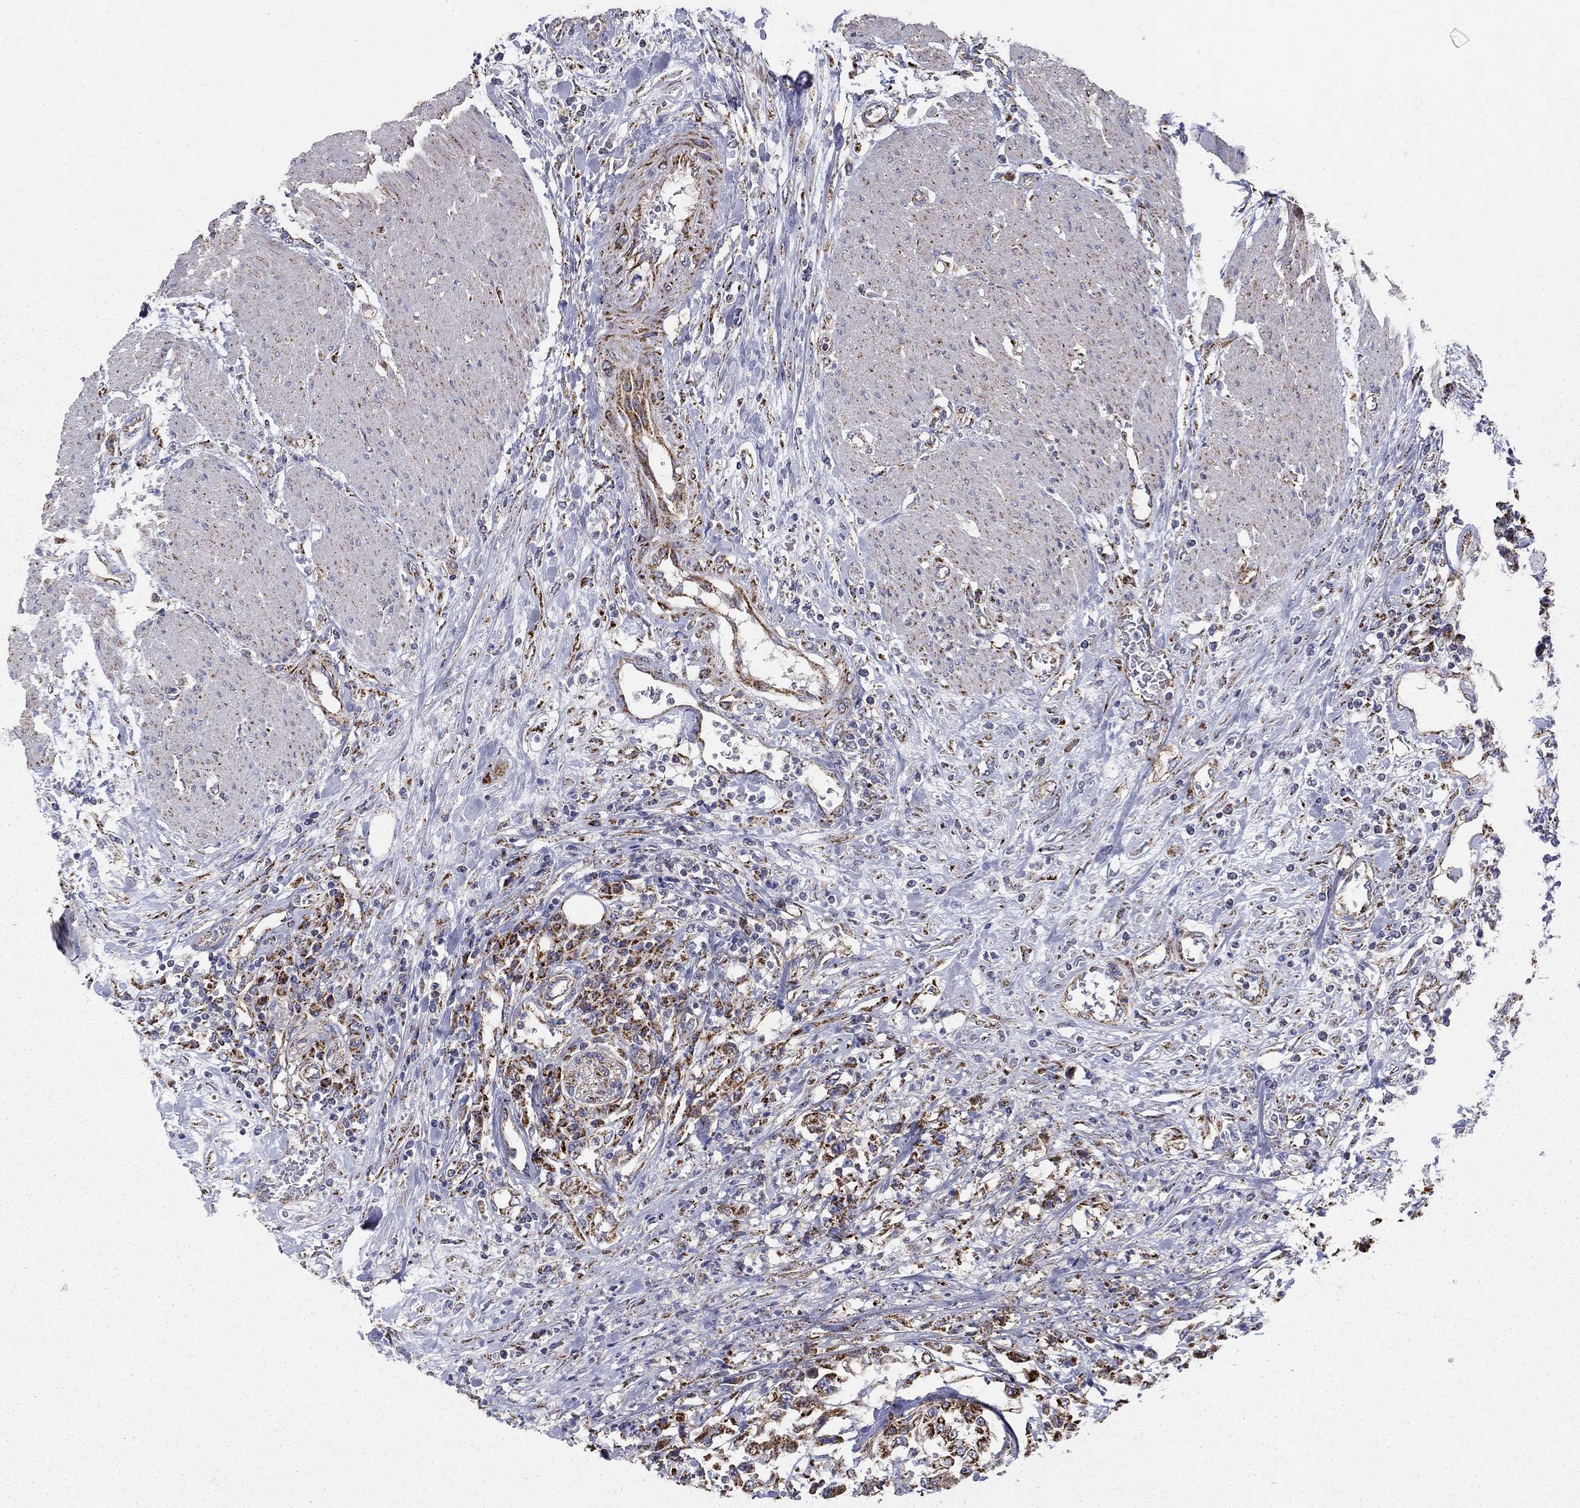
{"staining": {"intensity": "strong", "quantity": ">75%", "location": "cytoplasmic/membranous"}, "tissue": "urothelial cancer", "cell_type": "Tumor cells", "image_type": "cancer", "snomed": [{"axis": "morphology", "description": "Urothelial carcinoma, High grade"}, {"axis": "topography", "description": "Urinary bladder"}], "caption": "This micrograph demonstrates immunohistochemistry staining of urothelial carcinoma (high-grade), with high strong cytoplasmic/membranous staining in about >75% of tumor cells.", "gene": "GCSH", "patient": {"sex": "male", "age": 46}}